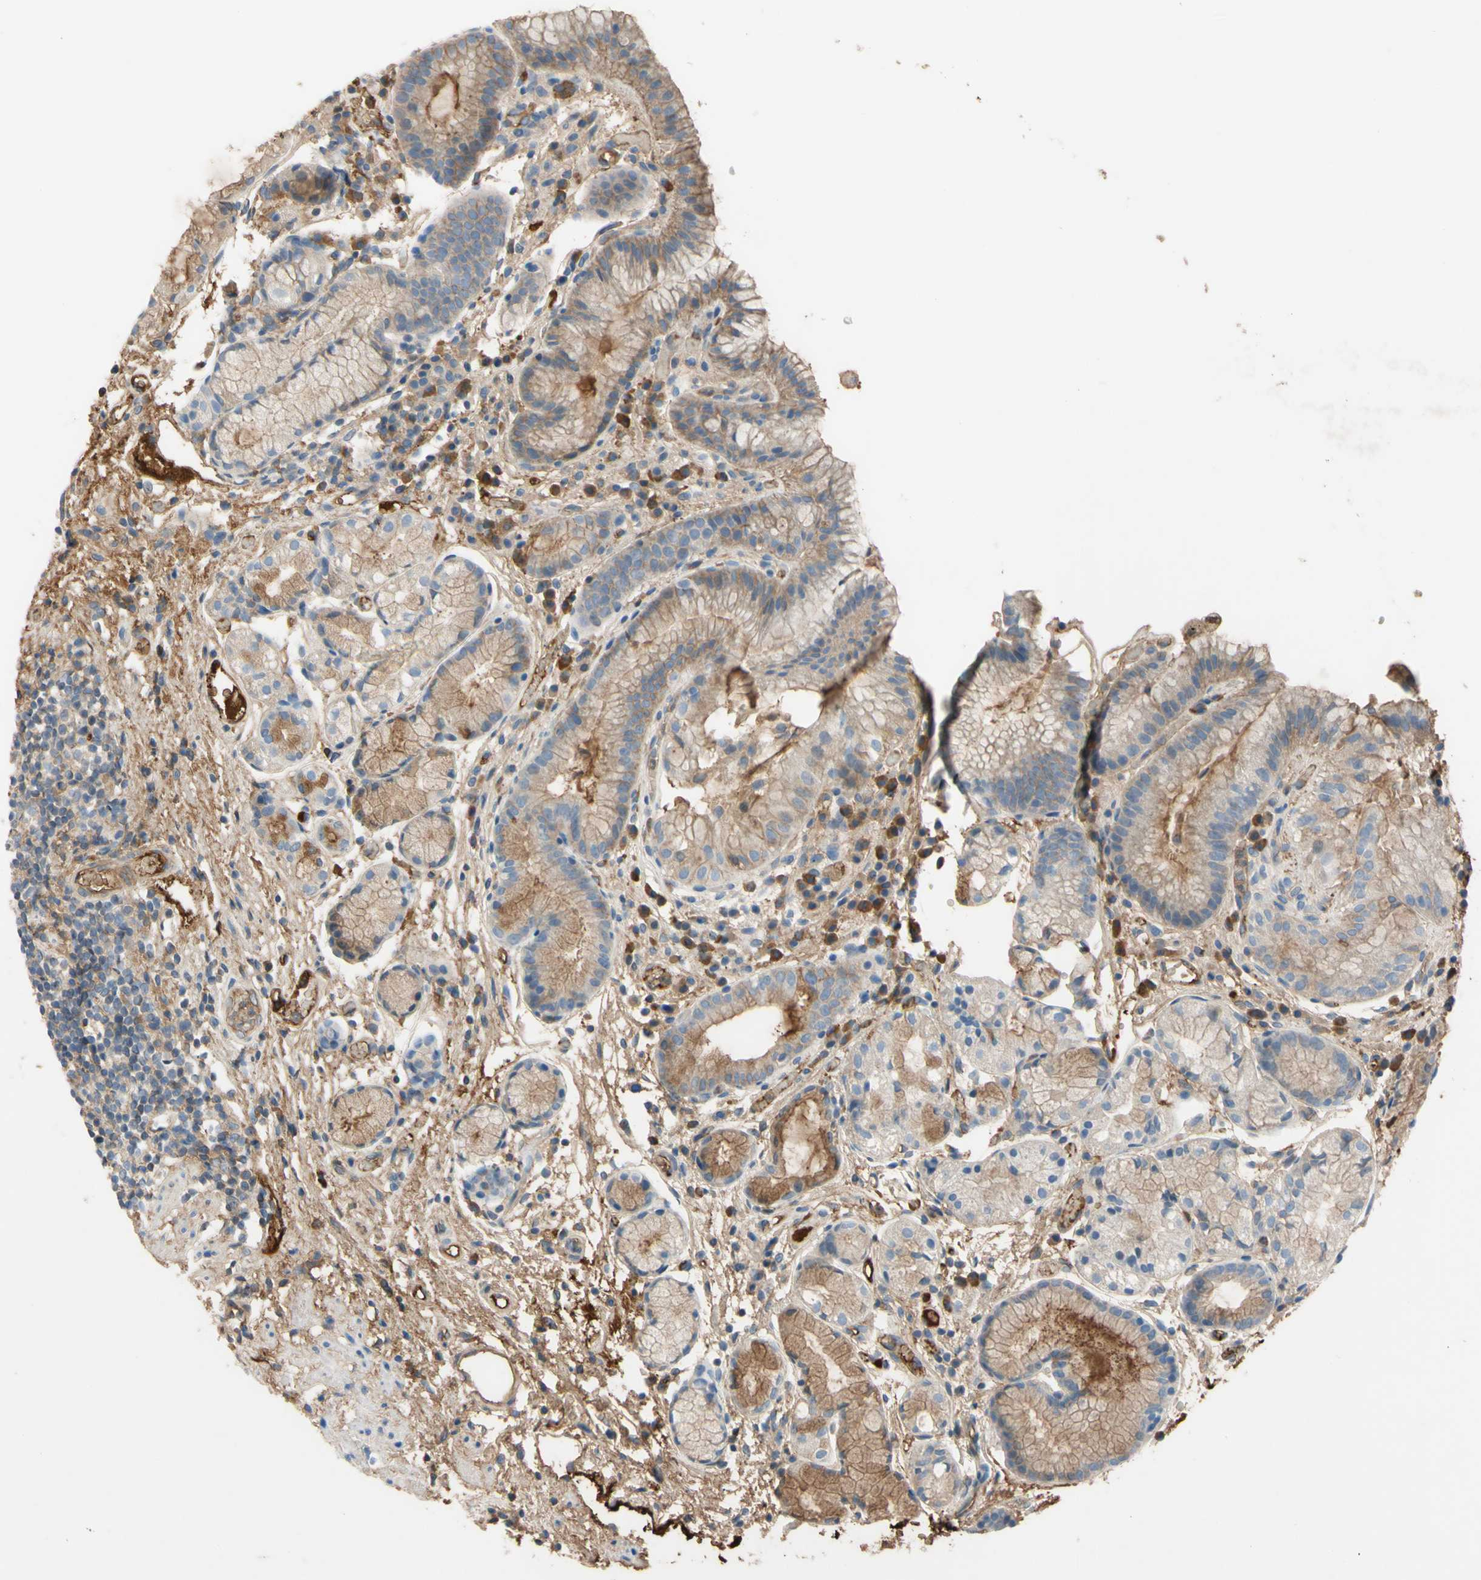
{"staining": {"intensity": "moderate", "quantity": ">75%", "location": "cytoplasmic/membranous"}, "tissue": "stomach", "cell_type": "Glandular cells", "image_type": "normal", "snomed": [{"axis": "morphology", "description": "Normal tissue, NOS"}, {"axis": "topography", "description": "Stomach, upper"}], "caption": "Protein staining by immunohistochemistry exhibits moderate cytoplasmic/membranous staining in approximately >75% of glandular cells in benign stomach. Nuclei are stained in blue.", "gene": "TIMP2", "patient": {"sex": "male", "age": 72}}